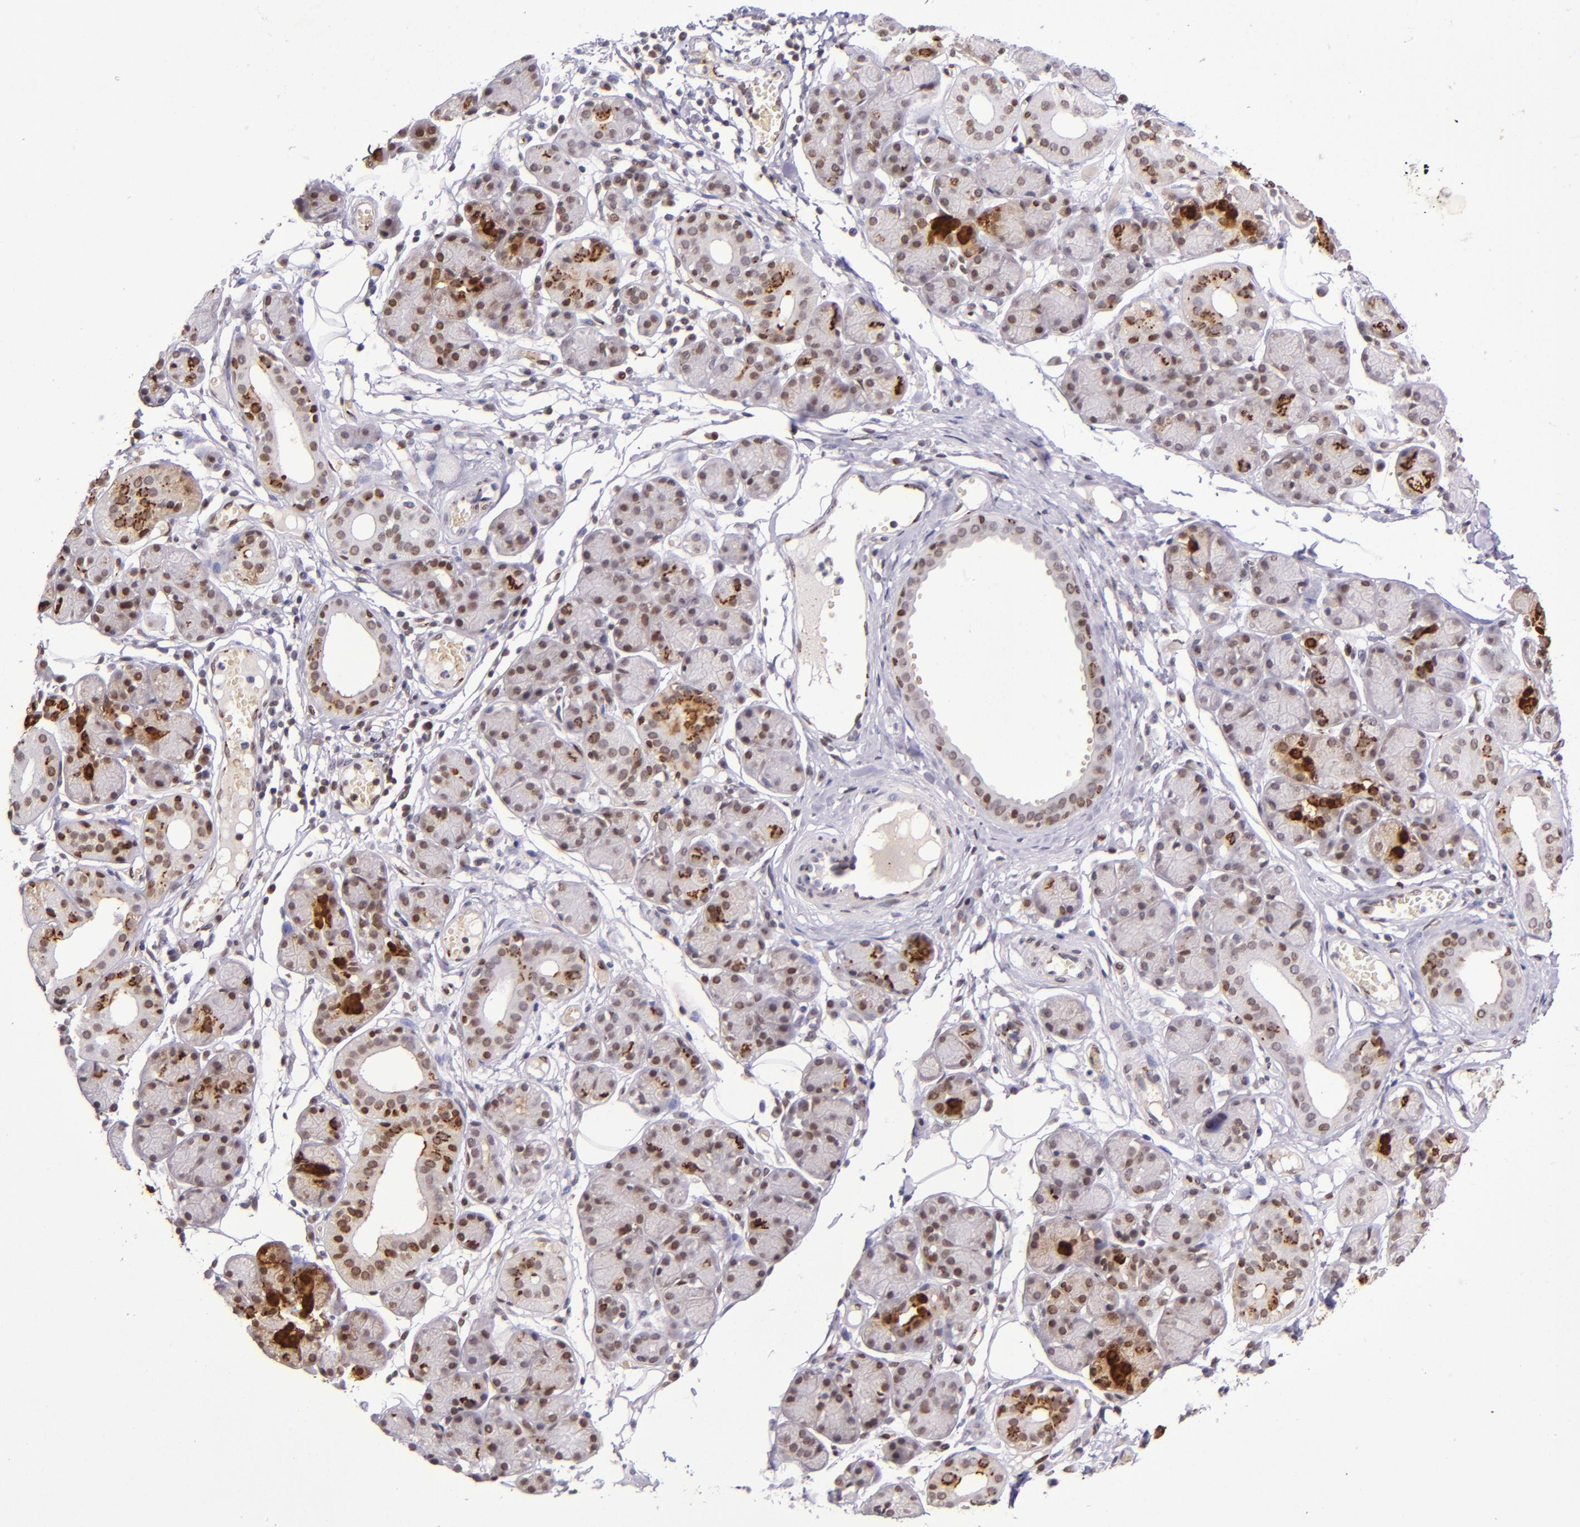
{"staining": {"intensity": "strong", "quantity": ">75%", "location": "nuclear"}, "tissue": "salivary gland", "cell_type": "Glandular cells", "image_type": "normal", "snomed": [{"axis": "morphology", "description": "Normal tissue, NOS"}, {"axis": "topography", "description": "Salivary gland"}], "caption": "Immunohistochemistry (DAB (3,3'-diaminobenzidine)) staining of normal human salivary gland demonstrates strong nuclear protein positivity in approximately >75% of glandular cells. The protein is stained brown, and the nuclei are stained in blue (DAB IHC with brightfield microscopy, high magnification).", "gene": "MGMT", "patient": {"sex": "male", "age": 54}}